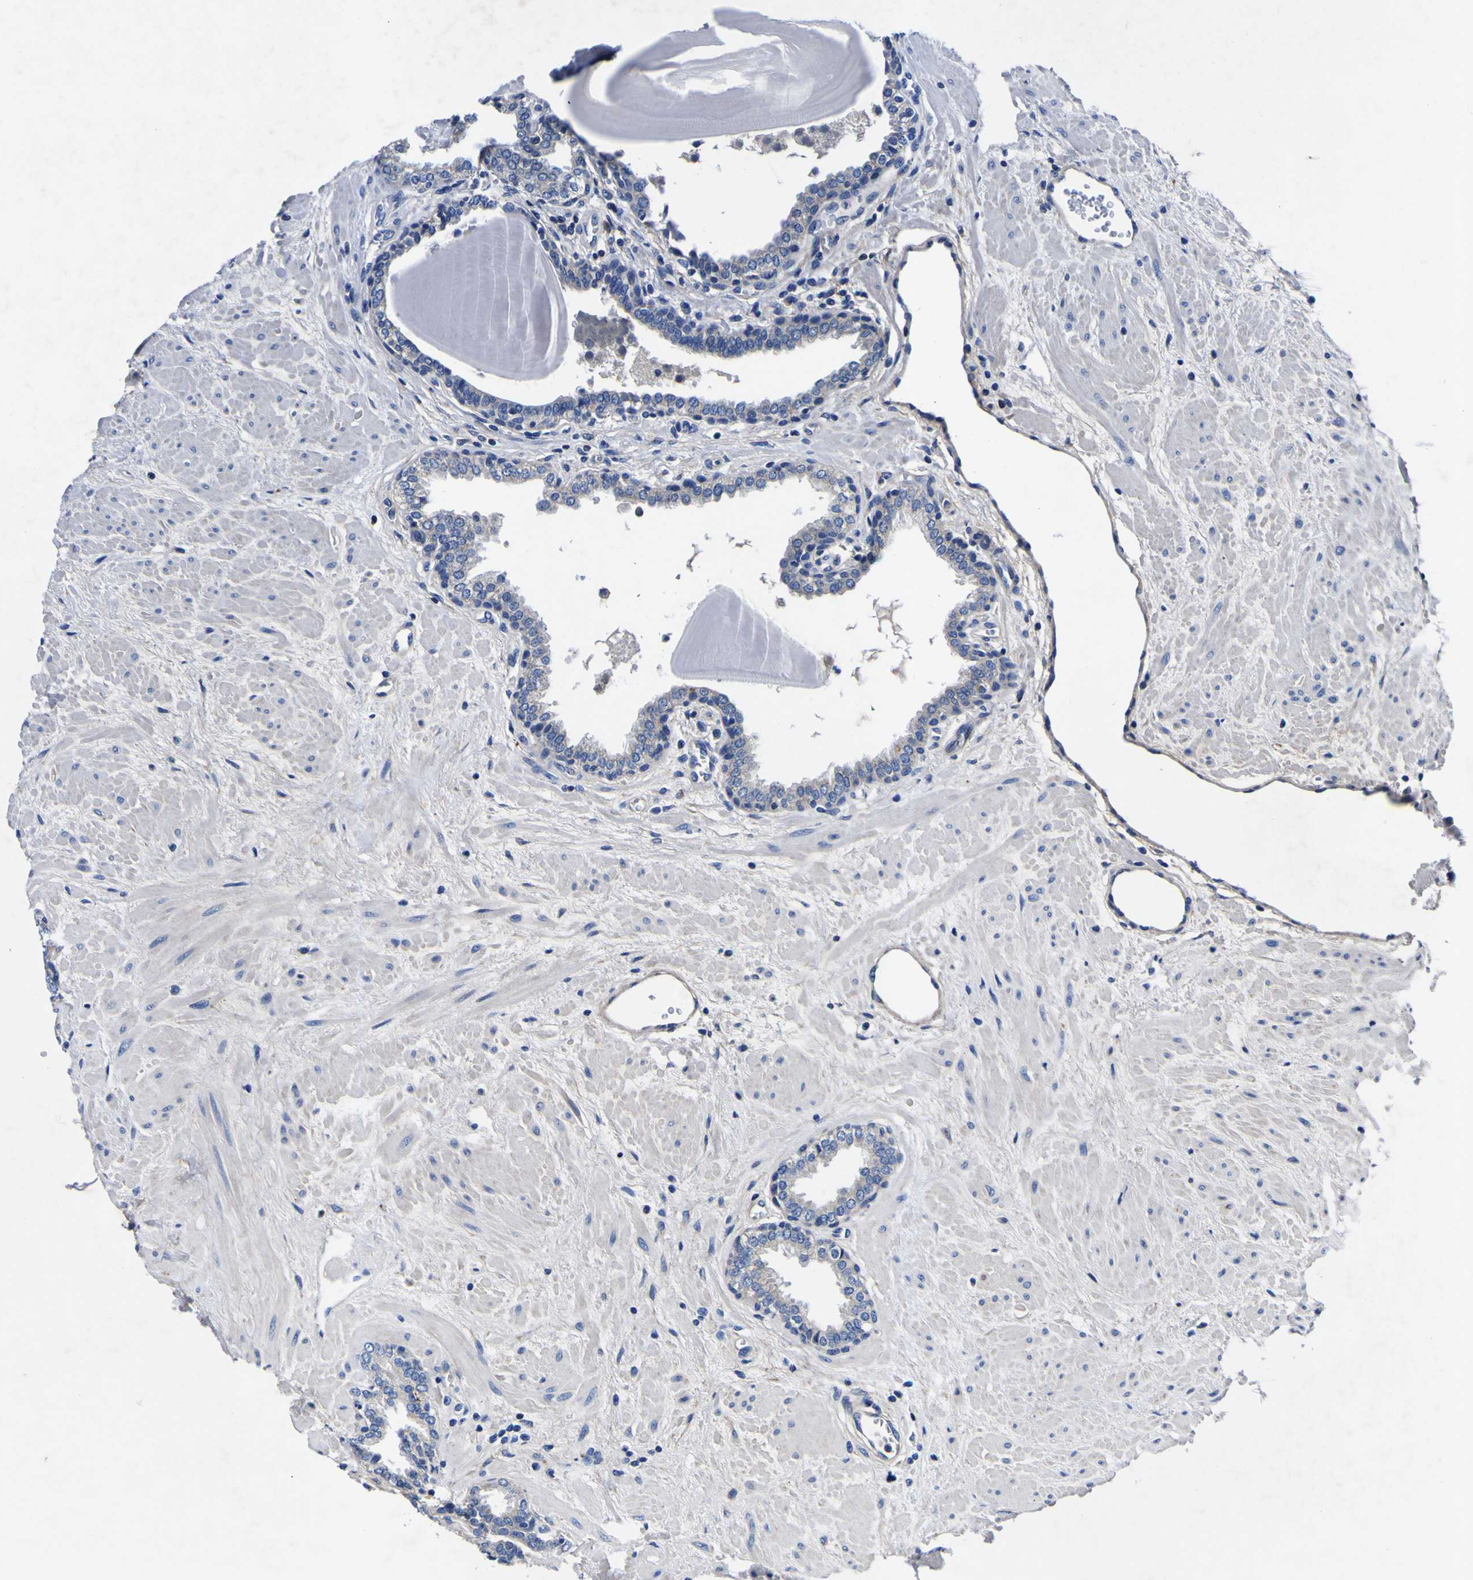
{"staining": {"intensity": "negative", "quantity": "none", "location": "none"}, "tissue": "prostate", "cell_type": "Glandular cells", "image_type": "normal", "snomed": [{"axis": "morphology", "description": "Normal tissue, NOS"}, {"axis": "topography", "description": "Prostate"}], "caption": "Glandular cells show no significant protein expression in unremarkable prostate.", "gene": "VASN", "patient": {"sex": "male", "age": 51}}